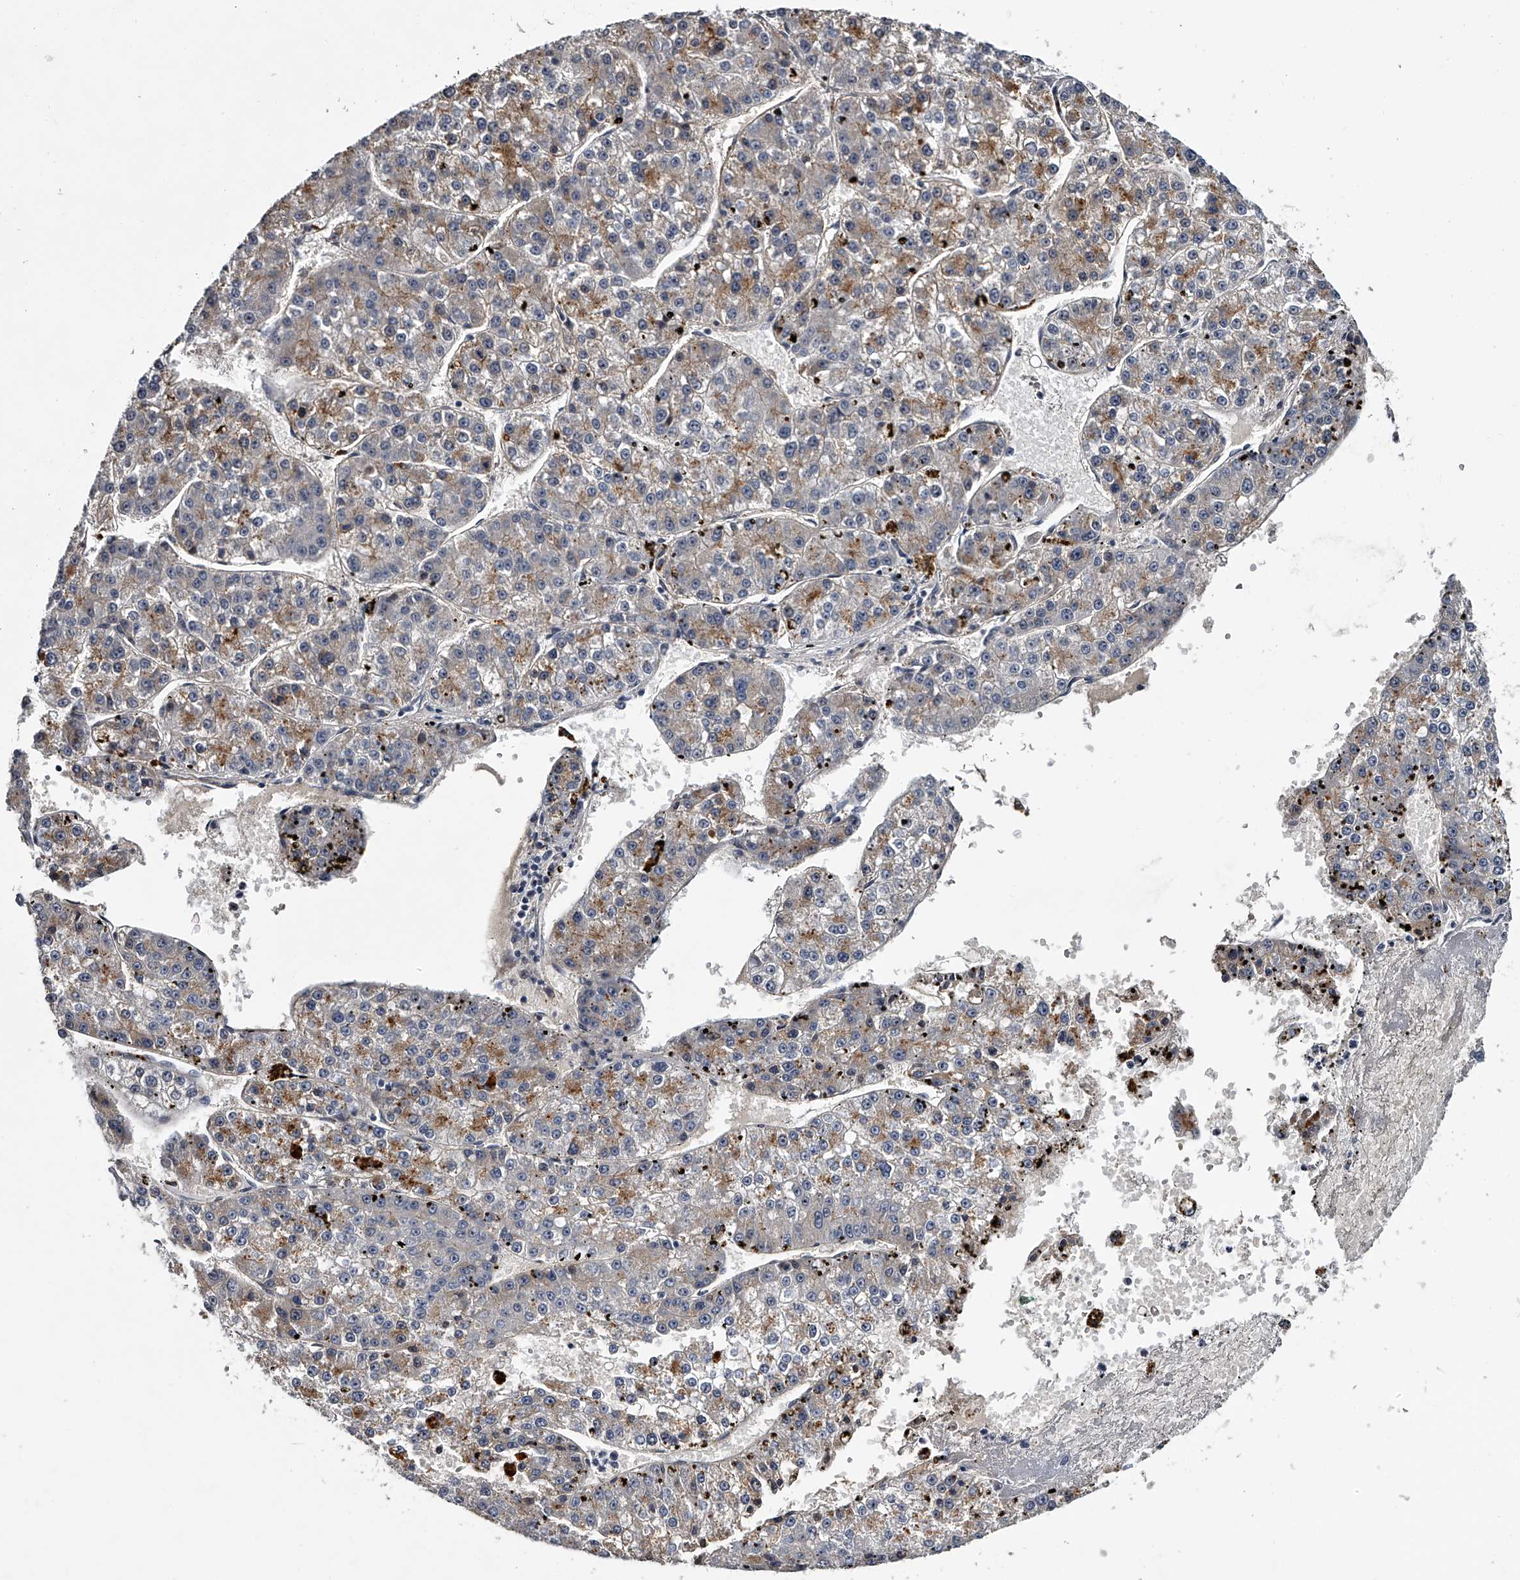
{"staining": {"intensity": "moderate", "quantity": "<25%", "location": "cytoplasmic/membranous"}, "tissue": "liver cancer", "cell_type": "Tumor cells", "image_type": "cancer", "snomed": [{"axis": "morphology", "description": "Carcinoma, Hepatocellular, NOS"}, {"axis": "topography", "description": "Liver"}], "caption": "Brown immunohistochemical staining in human hepatocellular carcinoma (liver) shows moderate cytoplasmic/membranous positivity in approximately <25% of tumor cells.", "gene": "MDN1", "patient": {"sex": "female", "age": 73}}